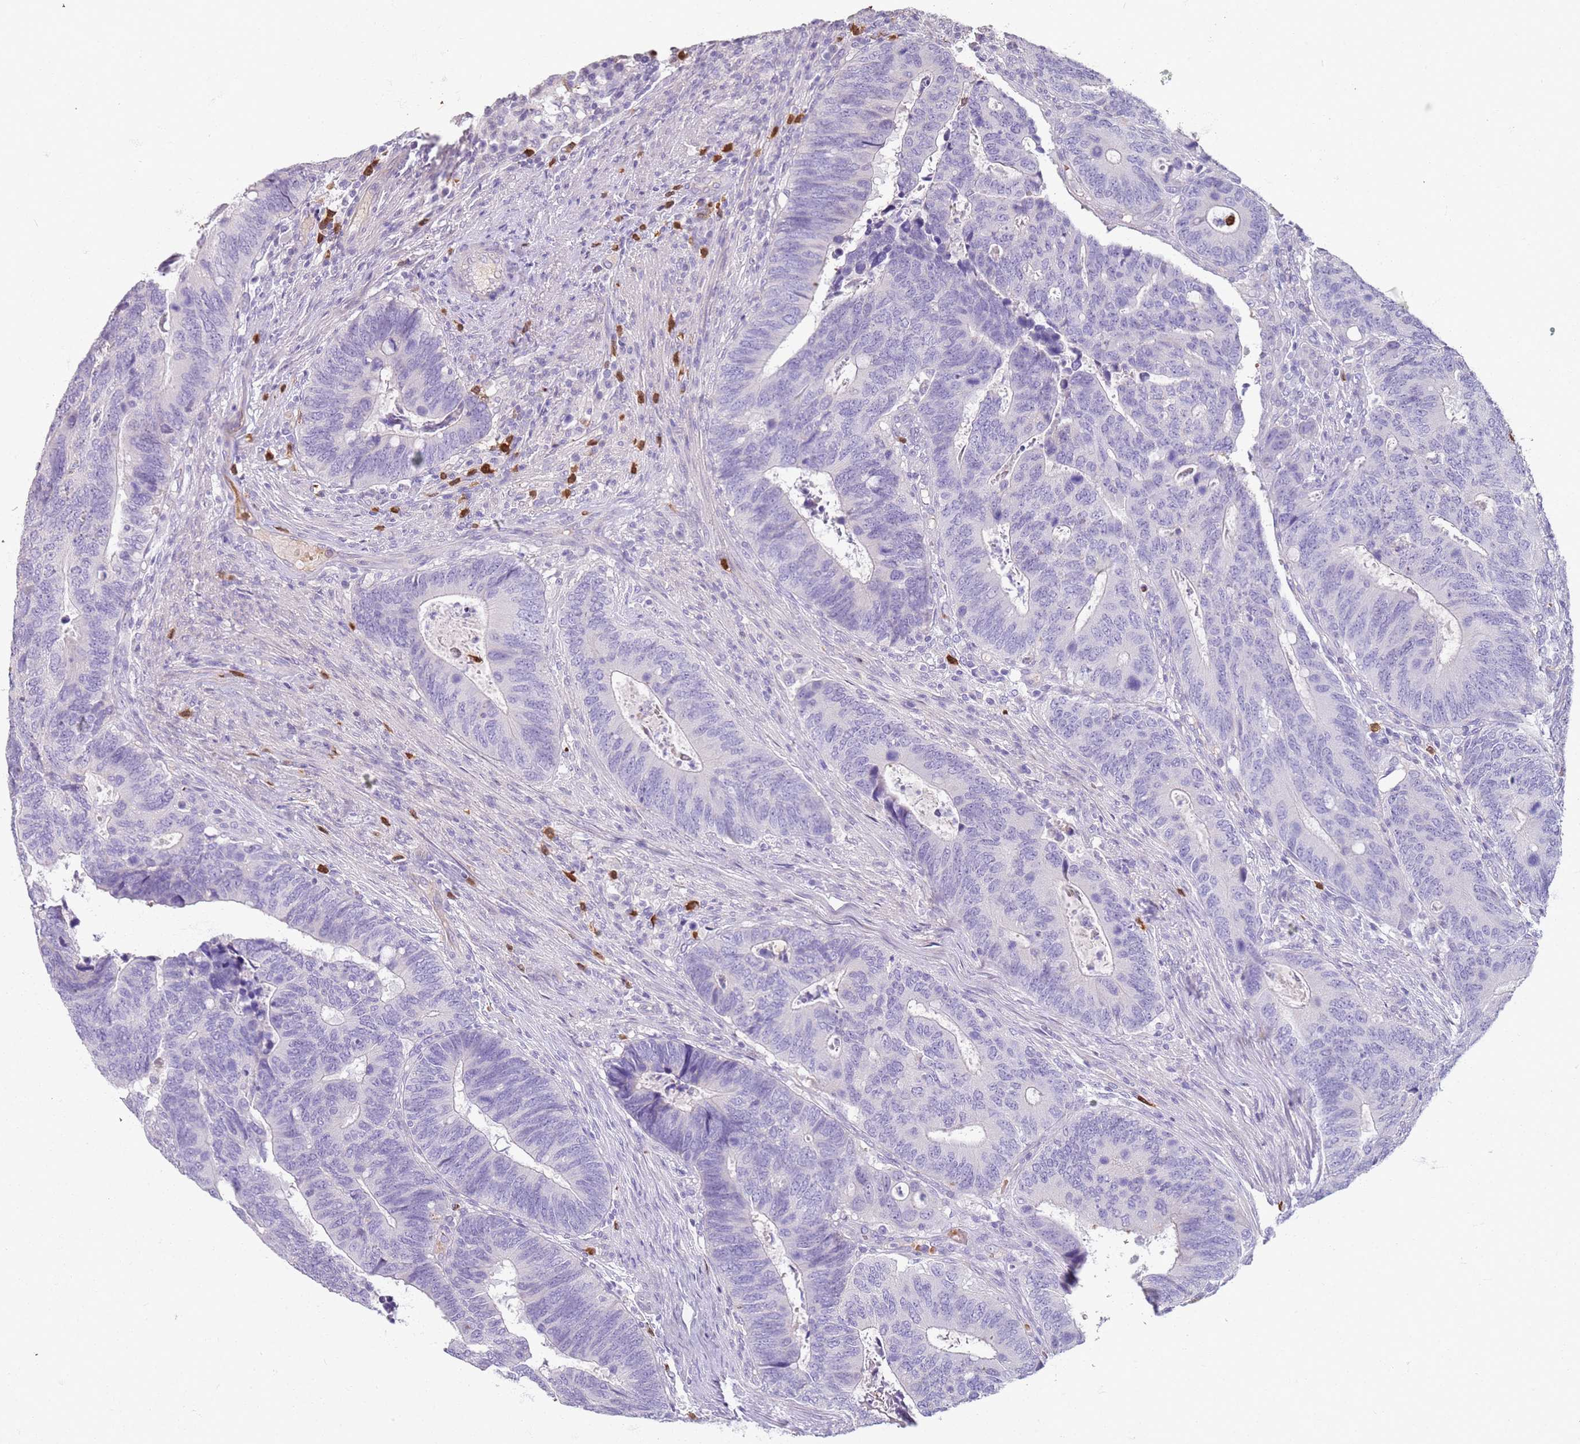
{"staining": {"intensity": "negative", "quantity": "none", "location": "none"}, "tissue": "colorectal cancer", "cell_type": "Tumor cells", "image_type": "cancer", "snomed": [{"axis": "morphology", "description": "Adenocarcinoma, NOS"}, {"axis": "topography", "description": "Colon"}], "caption": "This is a histopathology image of immunohistochemistry staining of colorectal adenocarcinoma, which shows no positivity in tumor cells. (DAB immunohistochemistry, high magnification).", "gene": "CD40LG", "patient": {"sex": "male", "age": 87}}